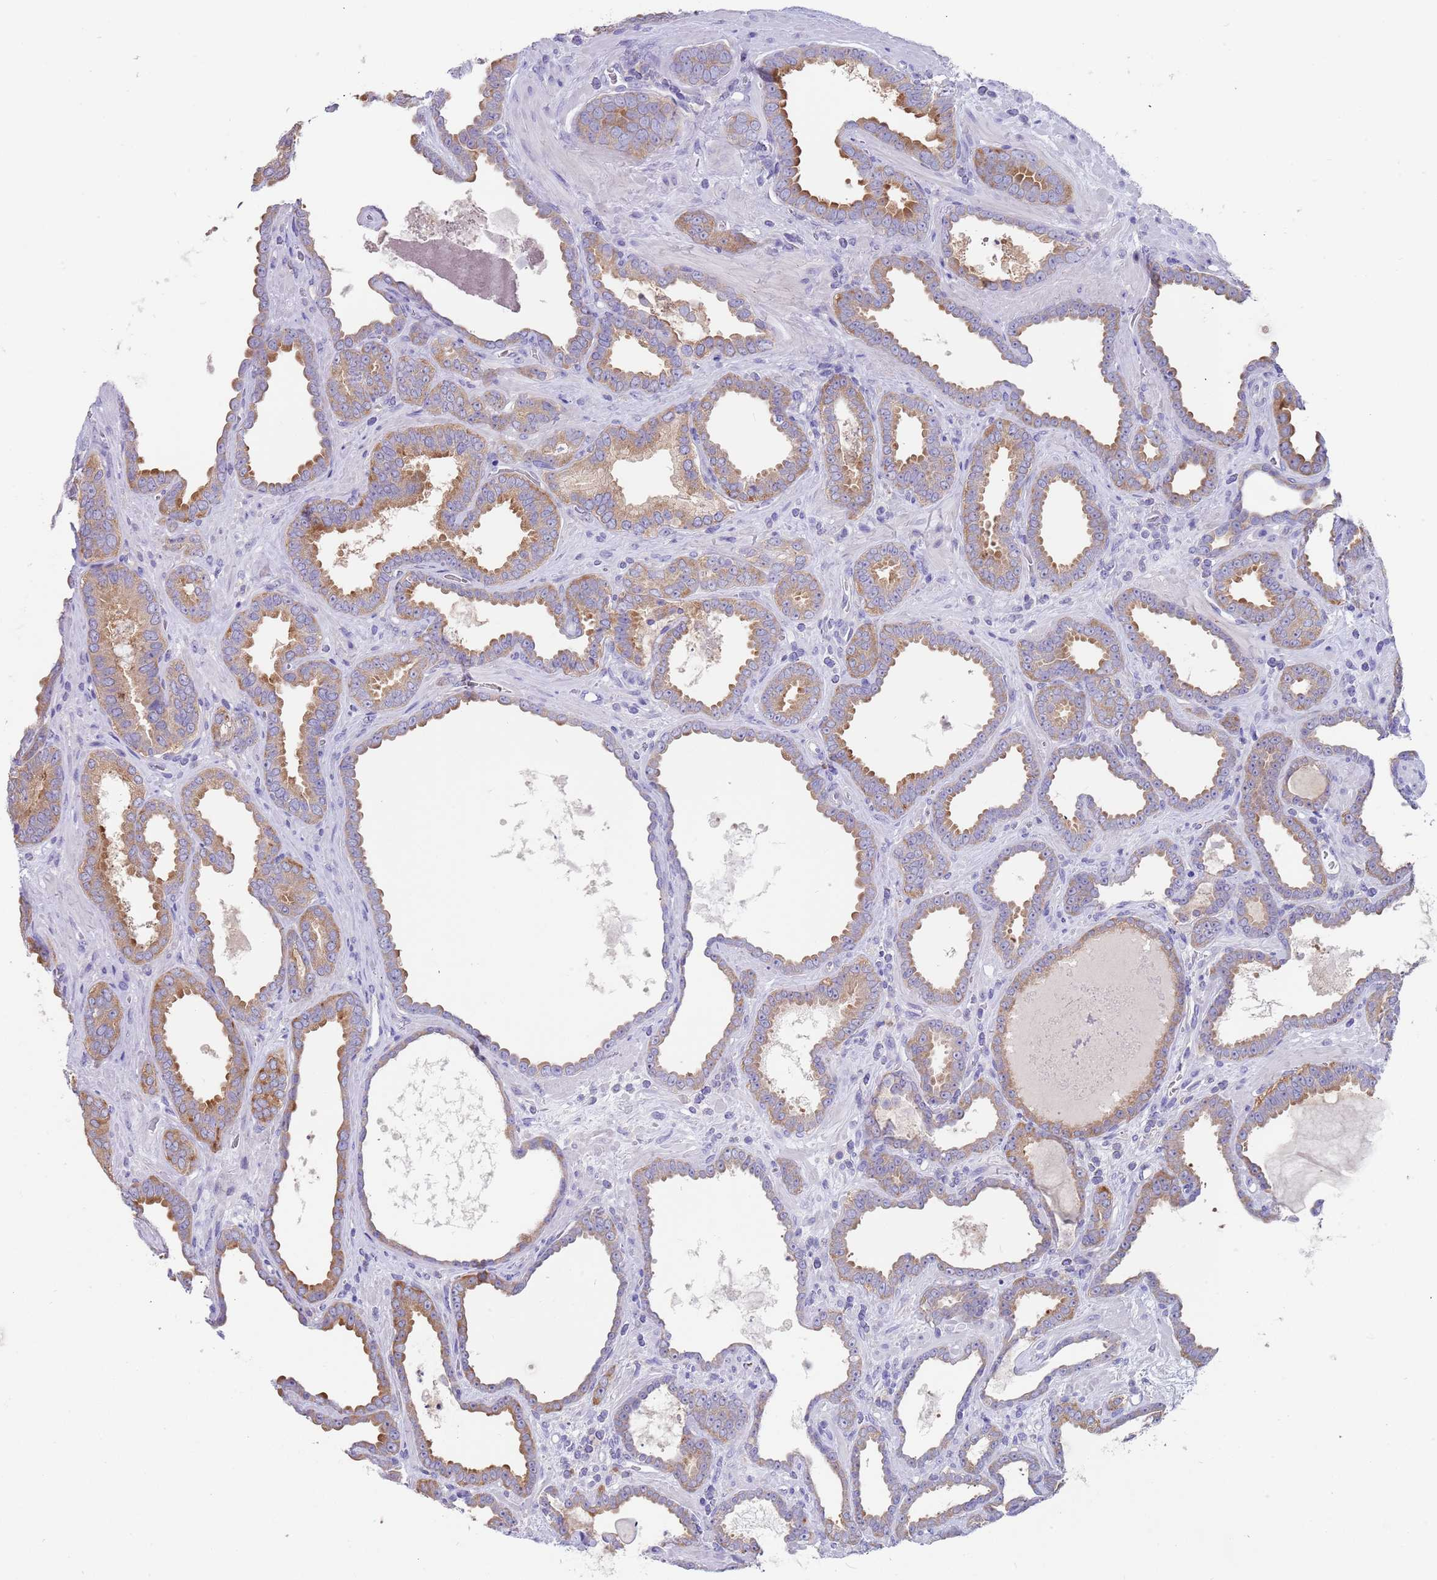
{"staining": {"intensity": "moderate", "quantity": ">75%", "location": "cytoplasmic/membranous"}, "tissue": "prostate cancer", "cell_type": "Tumor cells", "image_type": "cancer", "snomed": [{"axis": "morphology", "description": "Adenocarcinoma, High grade"}, {"axis": "topography", "description": "Prostate"}], "caption": "About >75% of tumor cells in human adenocarcinoma (high-grade) (prostate) show moderate cytoplasmic/membranous protein staining as visualized by brown immunohistochemical staining.", "gene": "TYW1", "patient": {"sex": "male", "age": 72}}